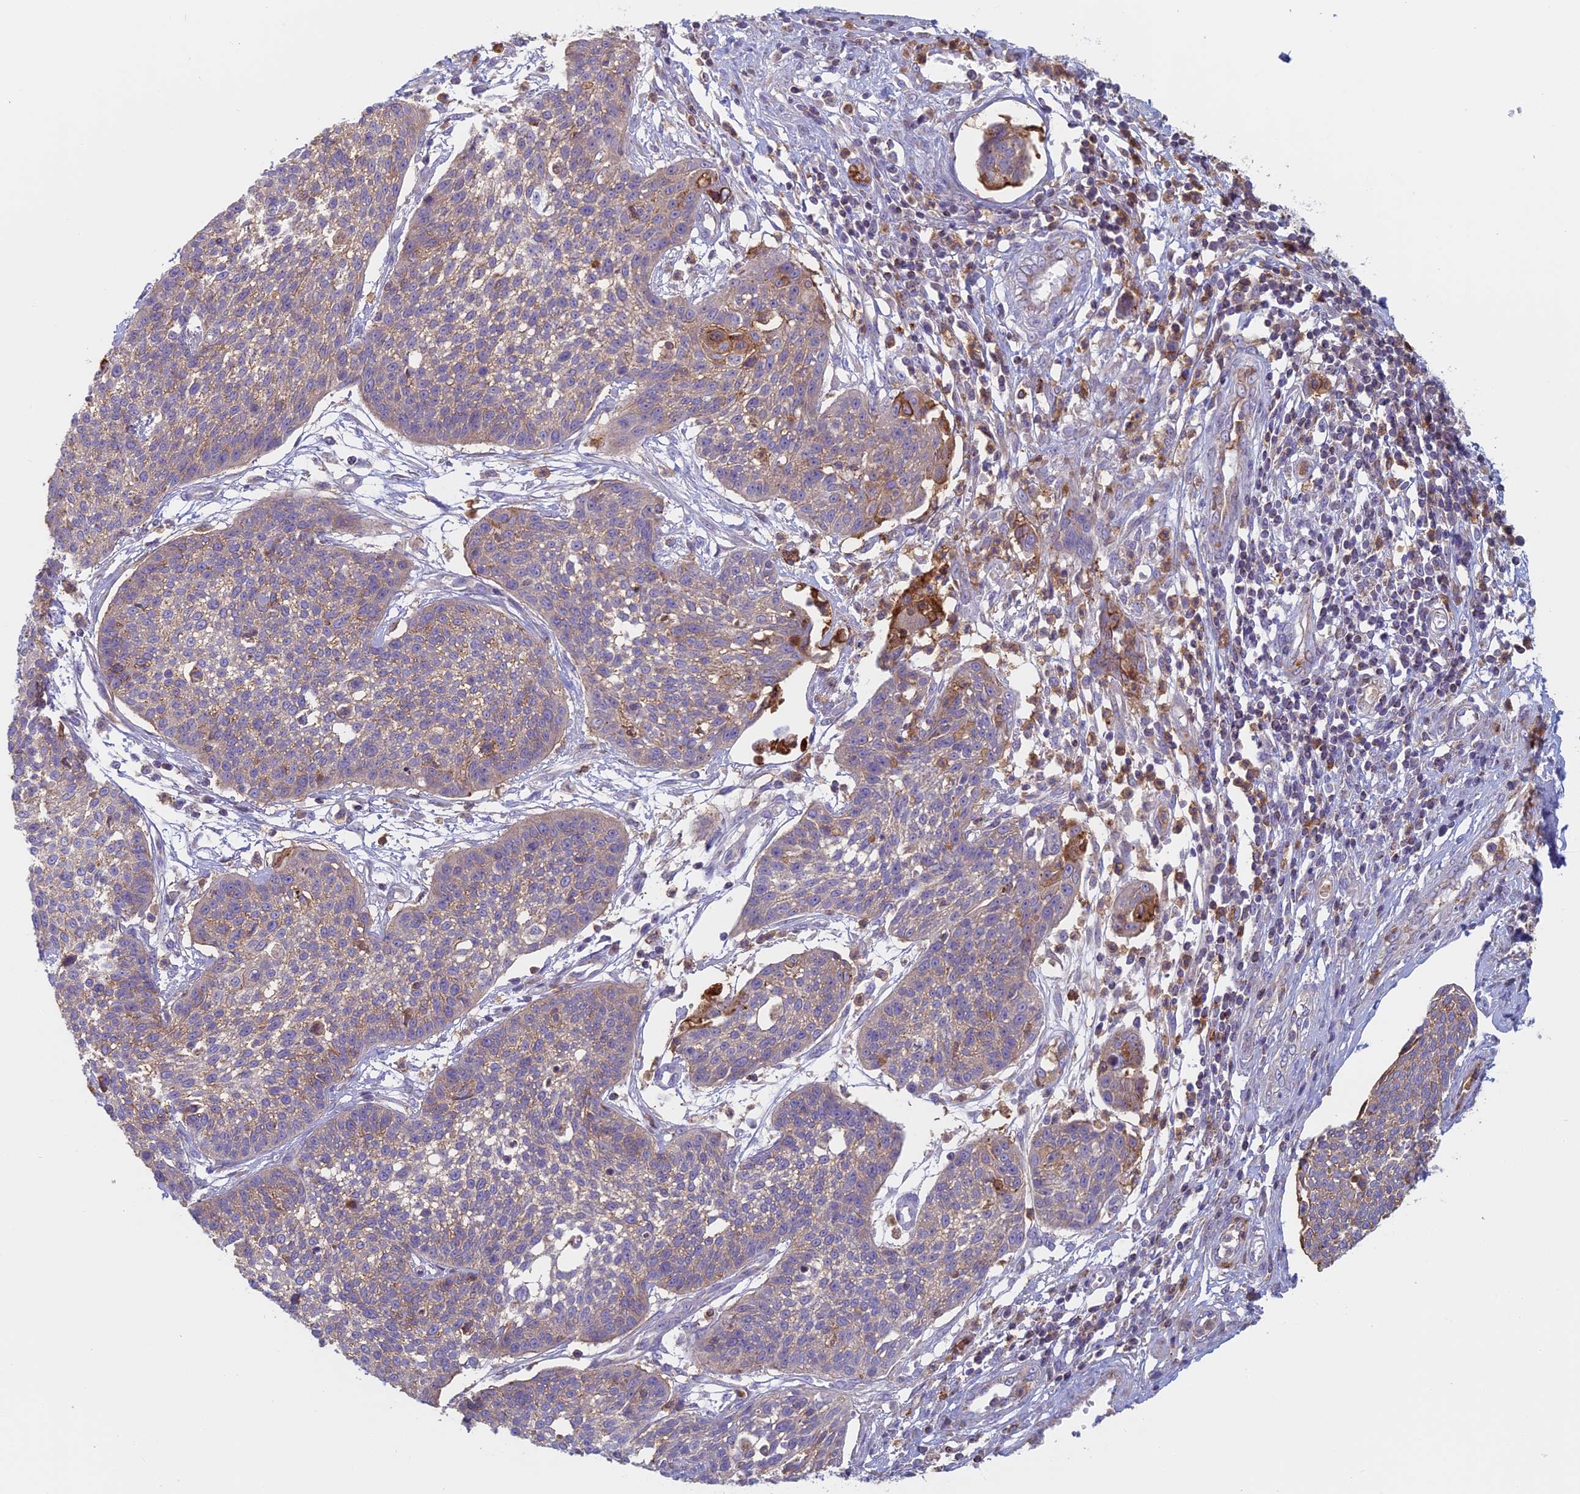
{"staining": {"intensity": "weak", "quantity": "<25%", "location": "cytoplasmic/membranous"}, "tissue": "cervical cancer", "cell_type": "Tumor cells", "image_type": "cancer", "snomed": [{"axis": "morphology", "description": "Squamous cell carcinoma, NOS"}, {"axis": "topography", "description": "Cervix"}], "caption": "An immunohistochemistry image of cervical cancer is shown. There is no staining in tumor cells of cervical cancer. (IHC, brightfield microscopy, high magnification).", "gene": "IFTAP", "patient": {"sex": "female", "age": 34}}